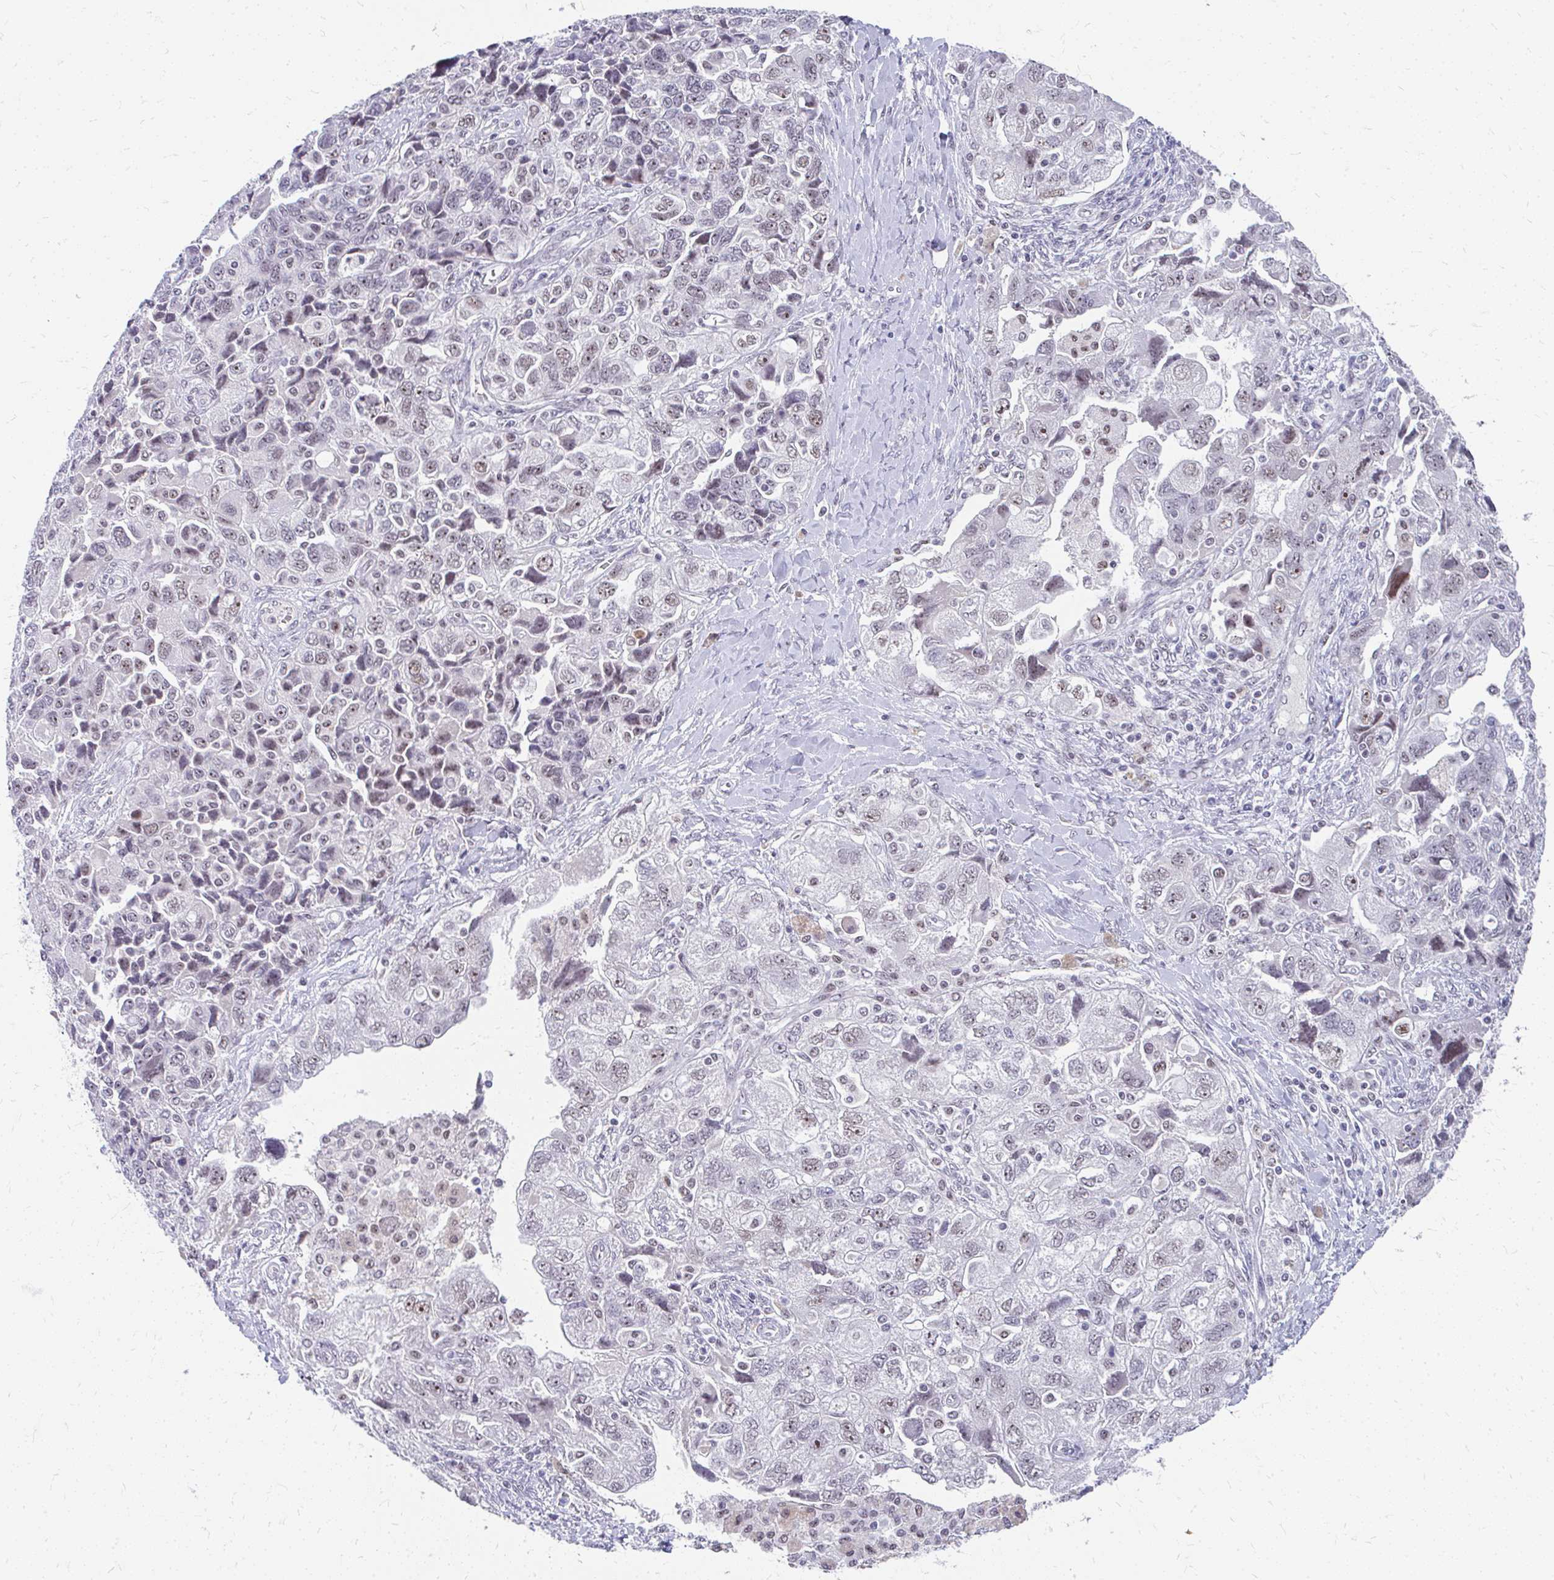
{"staining": {"intensity": "moderate", "quantity": ">75%", "location": "nuclear"}, "tissue": "ovarian cancer", "cell_type": "Tumor cells", "image_type": "cancer", "snomed": [{"axis": "morphology", "description": "Carcinoma, NOS"}, {"axis": "morphology", "description": "Cystadenocarcinoma, serous, NOS"}, {"axis": "topography", "description": "Ovary"}], "caption": "Brown immunohistochemical staining in ovarian cancer (carcinoma) demonstrates moderate nuclear staining in approximately >75% of tumor cells.", "gene": "GTF2H1", "patient": {"sex": "female", "age": 69}}